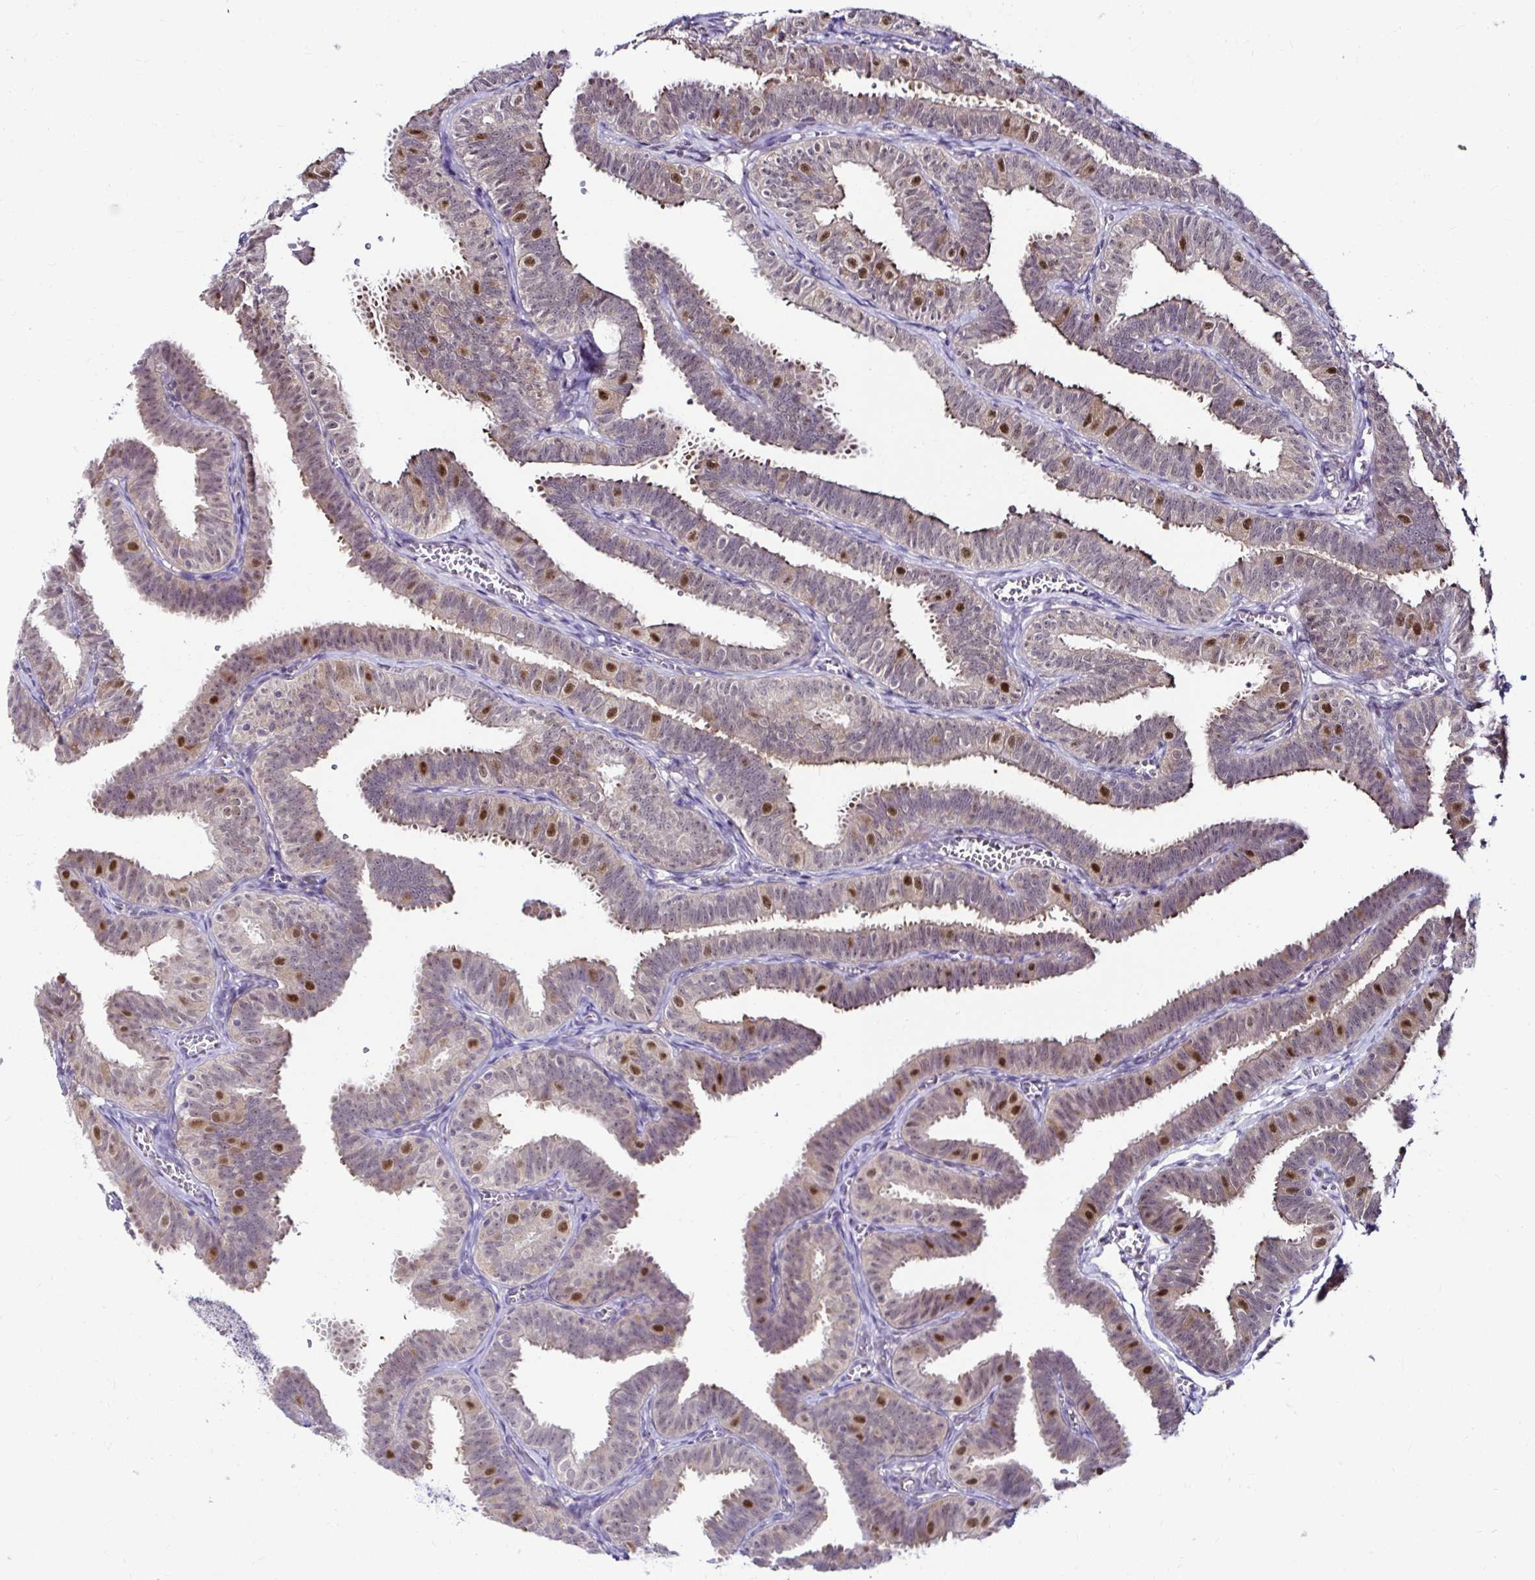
{"staining": {"intensity": "strong", "quantity": "<25%", "location": "nuclear"}, "tissue": "fallopian tube", "cell_type": "Glandular cells", "image_type": "normal", "snomed": [{"axis": "morphology", "description": "Normal tissue, NOS"}, {"axis": "topography", "description": "Fallopian tube"}], "caption": "Strong nuclear positivity for a protein is seen in approximately <25% of glandular cells of benign fallopian tube using immunohistochemistry.", "gene": "PSMD3", "patient": {"sex": "female", "age": 25}}